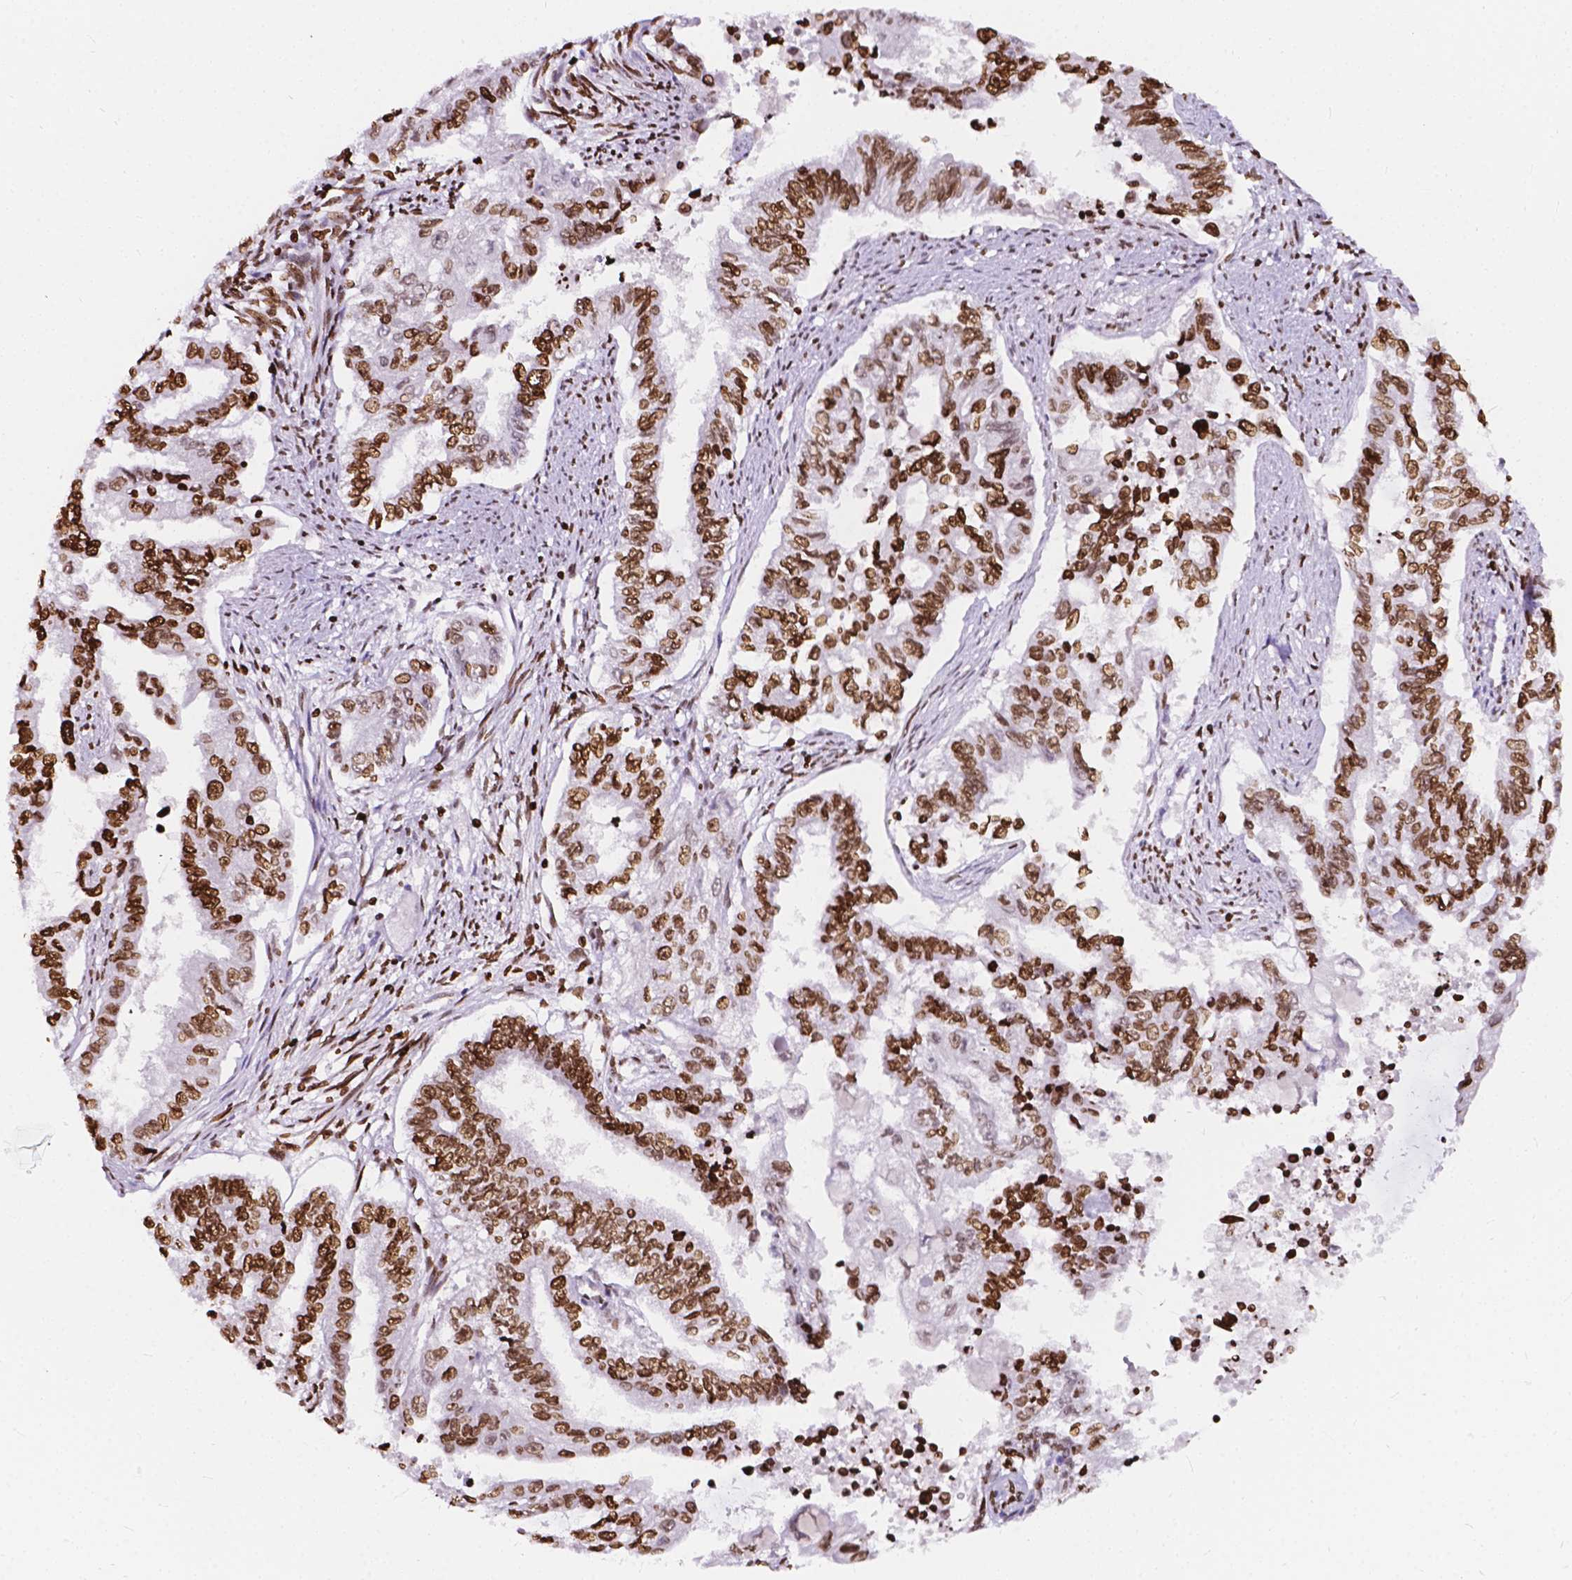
{"staining": {"intensity": "strong", "quantity": ">75%", "location": "nuclear"}, "tissue": "endometrial cancer", "cell_type": "Tumor cells", "image_type": "cancer", "snomed": [{"axis": "morphology", "description": "Adenocarcinoma, NOS"}, {"axis": "topography", "description": "Uterus"}], "caption": "This micrograph exhibits immunohistochemistry (IHC) staining of human adenocarcinoma (endometrial), with high strong nuclear expression in approximately >75% of tumor cells.", "gene": "CBY3", "patient": {"sex": "female", "age": 59}}